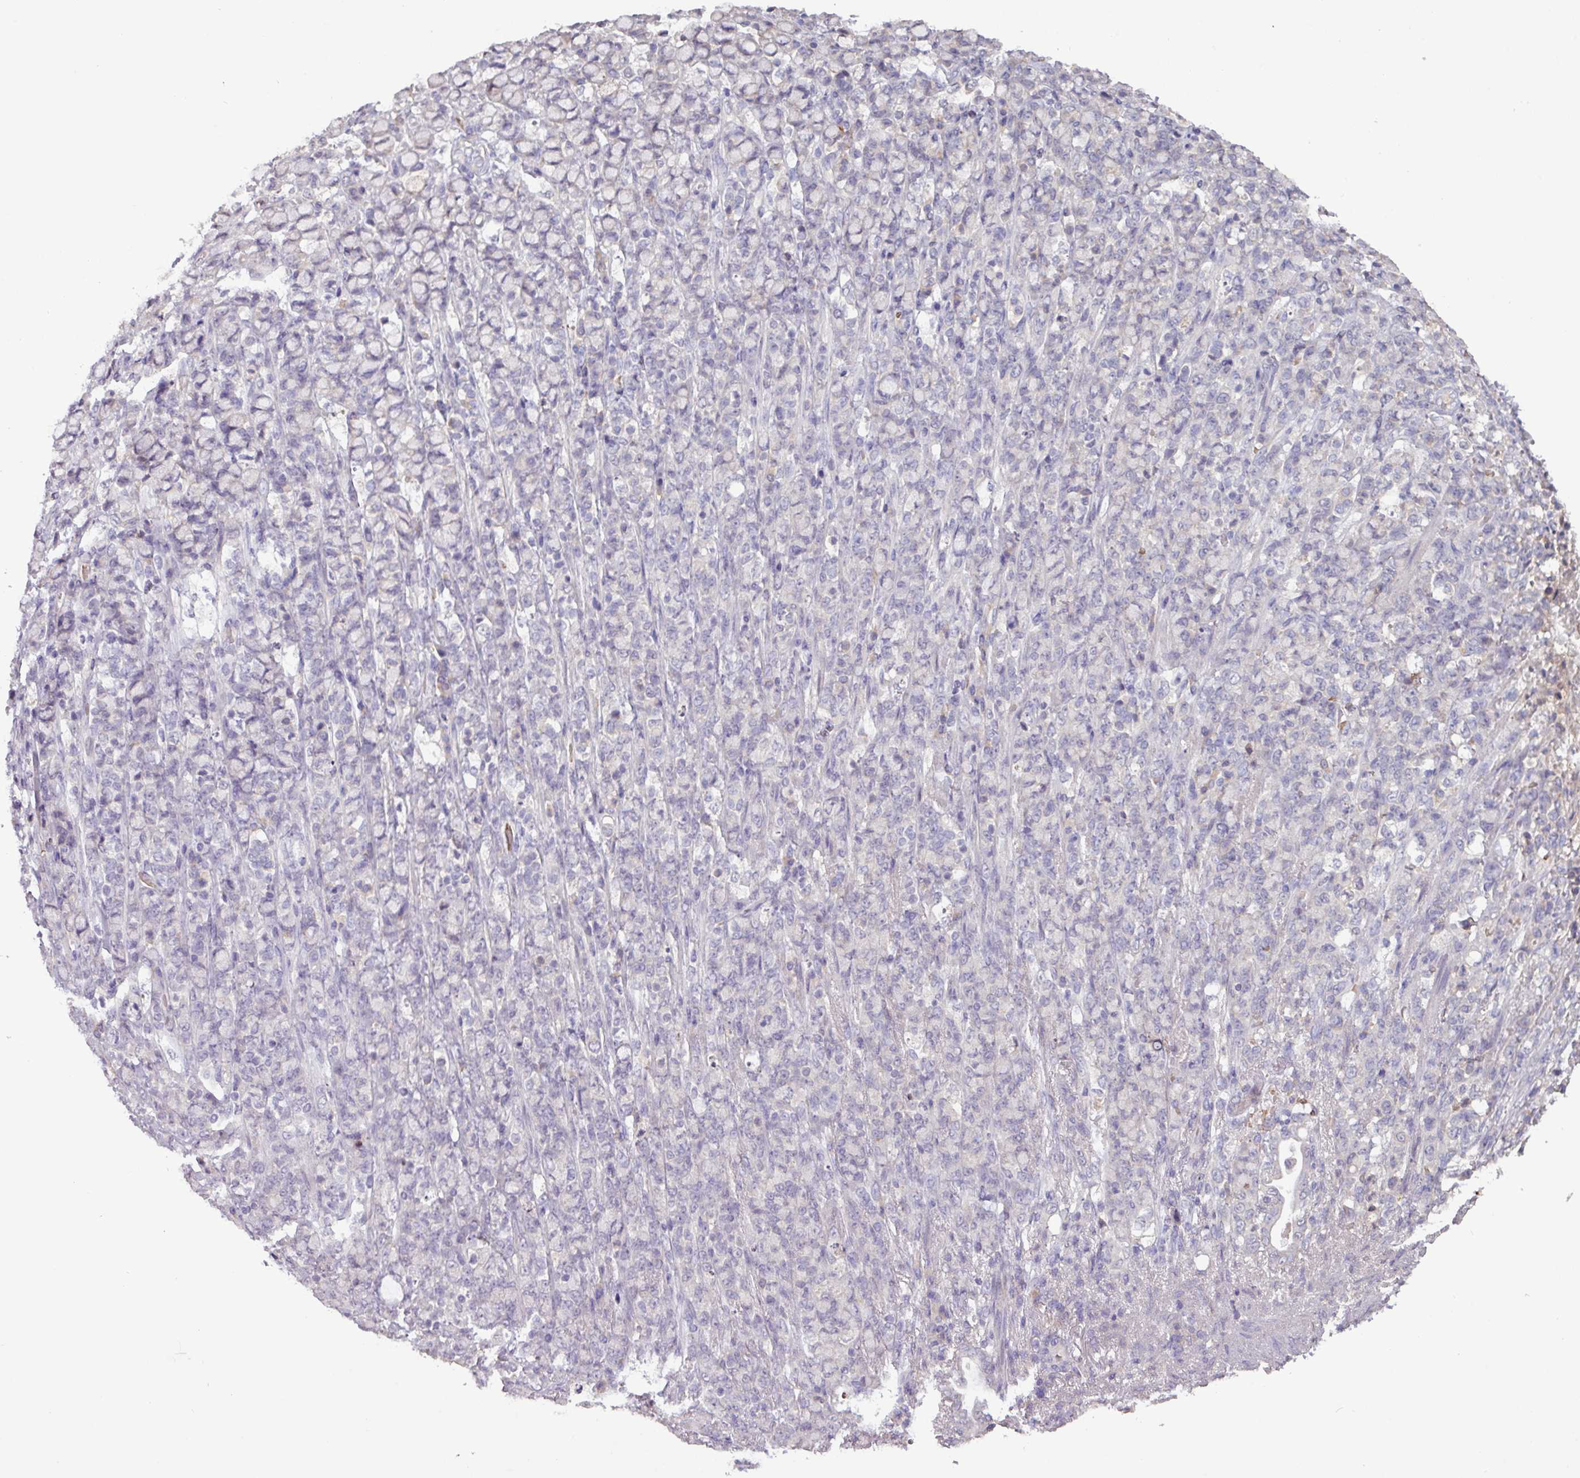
{"staining": {"intensity": "negative", "quantity": "none", "location": "none"}, "tissue": "stomach cancer", "cell_type": "Tumor cells", "image_type": "cancer", "snomed": [{"axis": "morphology", "description": "Normal tissue, NOS"}, {"axis": "morphology", "description": "Adenocarcinoma, NOS"}, {"axis": "topography", "description": "Stomach"}], "caption": "The image exhibits no significant expression in tumor cells of stomach cancer (adenocarcinoma).", "gene": "SLC5A10", "patient": {"sex": "female", "age": 79}}